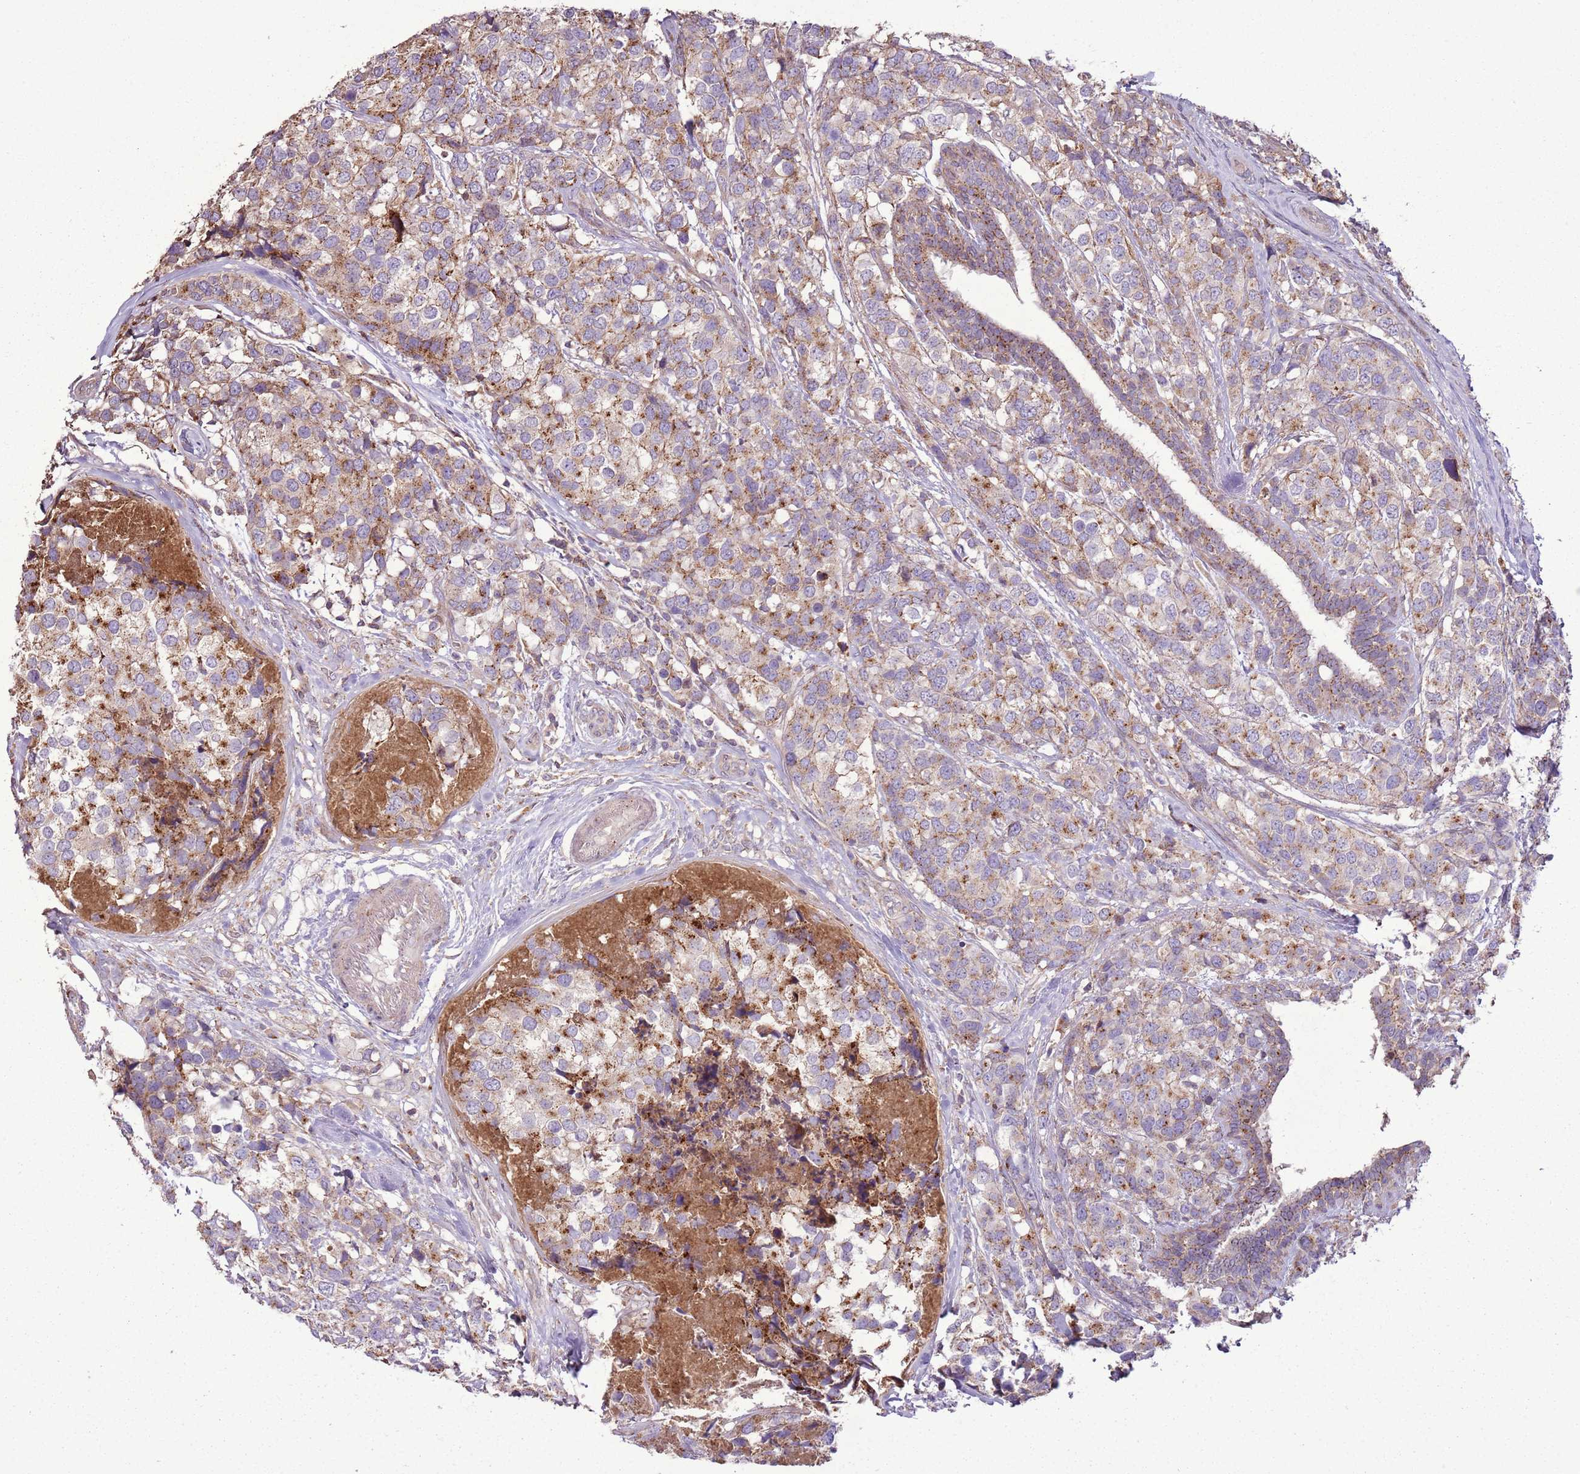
{"staining": {"intensity": "moderate", "quantity": ">75%", "location": "cytoplasmic/membranous"}, "tissue": "breast cancer", "cell_type": "Tumor cells", "image_type": "cancer", "snomed": [{"axis": "morphology", "description": "Lobular carcinoma"}, {"axis": "topography", "description": "Breast"}], "caption": "High-power microscopy captured an immunohistochemistry image of lobular carcinoma (breast), revealing moderate cytoplasmic/membranous expression in about >75% of tumor cells.", "gene": "ANKRD24", "patient": {"sex": "female", "age": 59}}